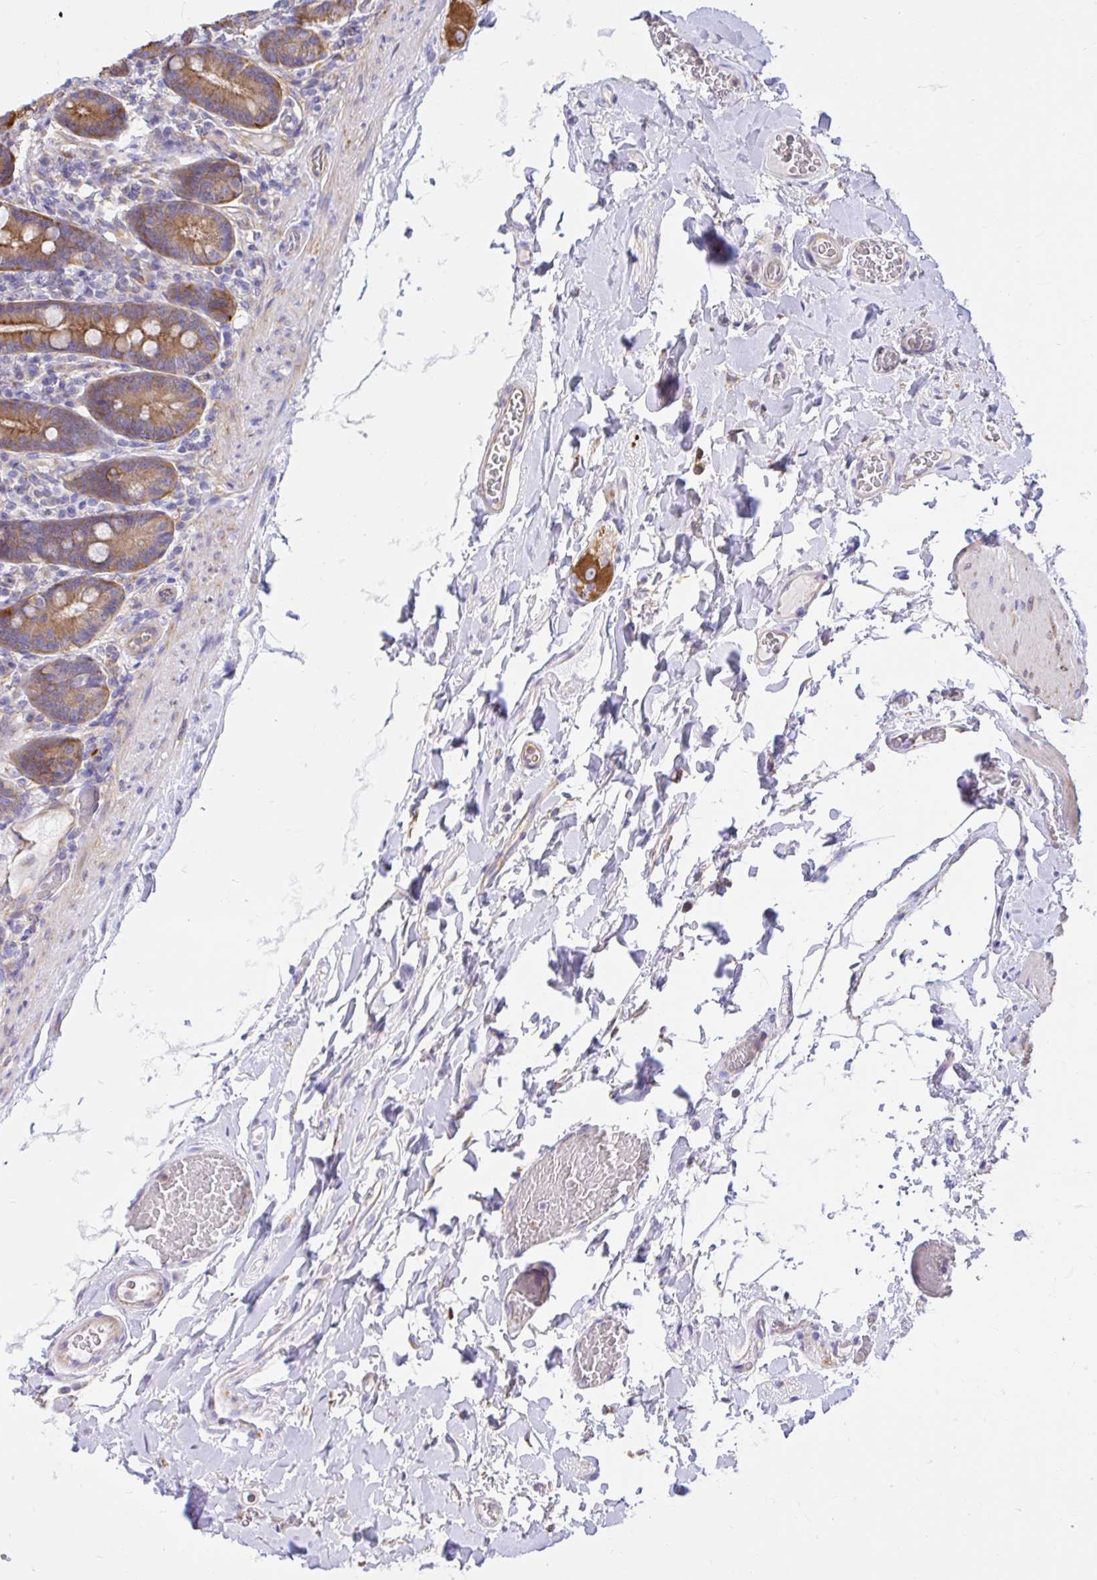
{"staining": {"intensity": "moderate", "quantity": ">75%", "location": "cytoplasmic/membranous"}, "tissue": "duodenum", "cell_type": "Glandular cells", "image_type": "normal", "snomed": [{"axis": "morphology", "description": "Normal tissue, NOS"}, {"axis": "topography", "description": "Duodenum"}], "caption": "Immunohistochemistry (IHC) image of benign duodenum stained for a protein (brown), which shows medium levels of moderate cytoplasmic/membranous expression in approximately >75% of glandular cells.", "gene": "ABCB10", "patient": {"sex": "female", "age": 62}}